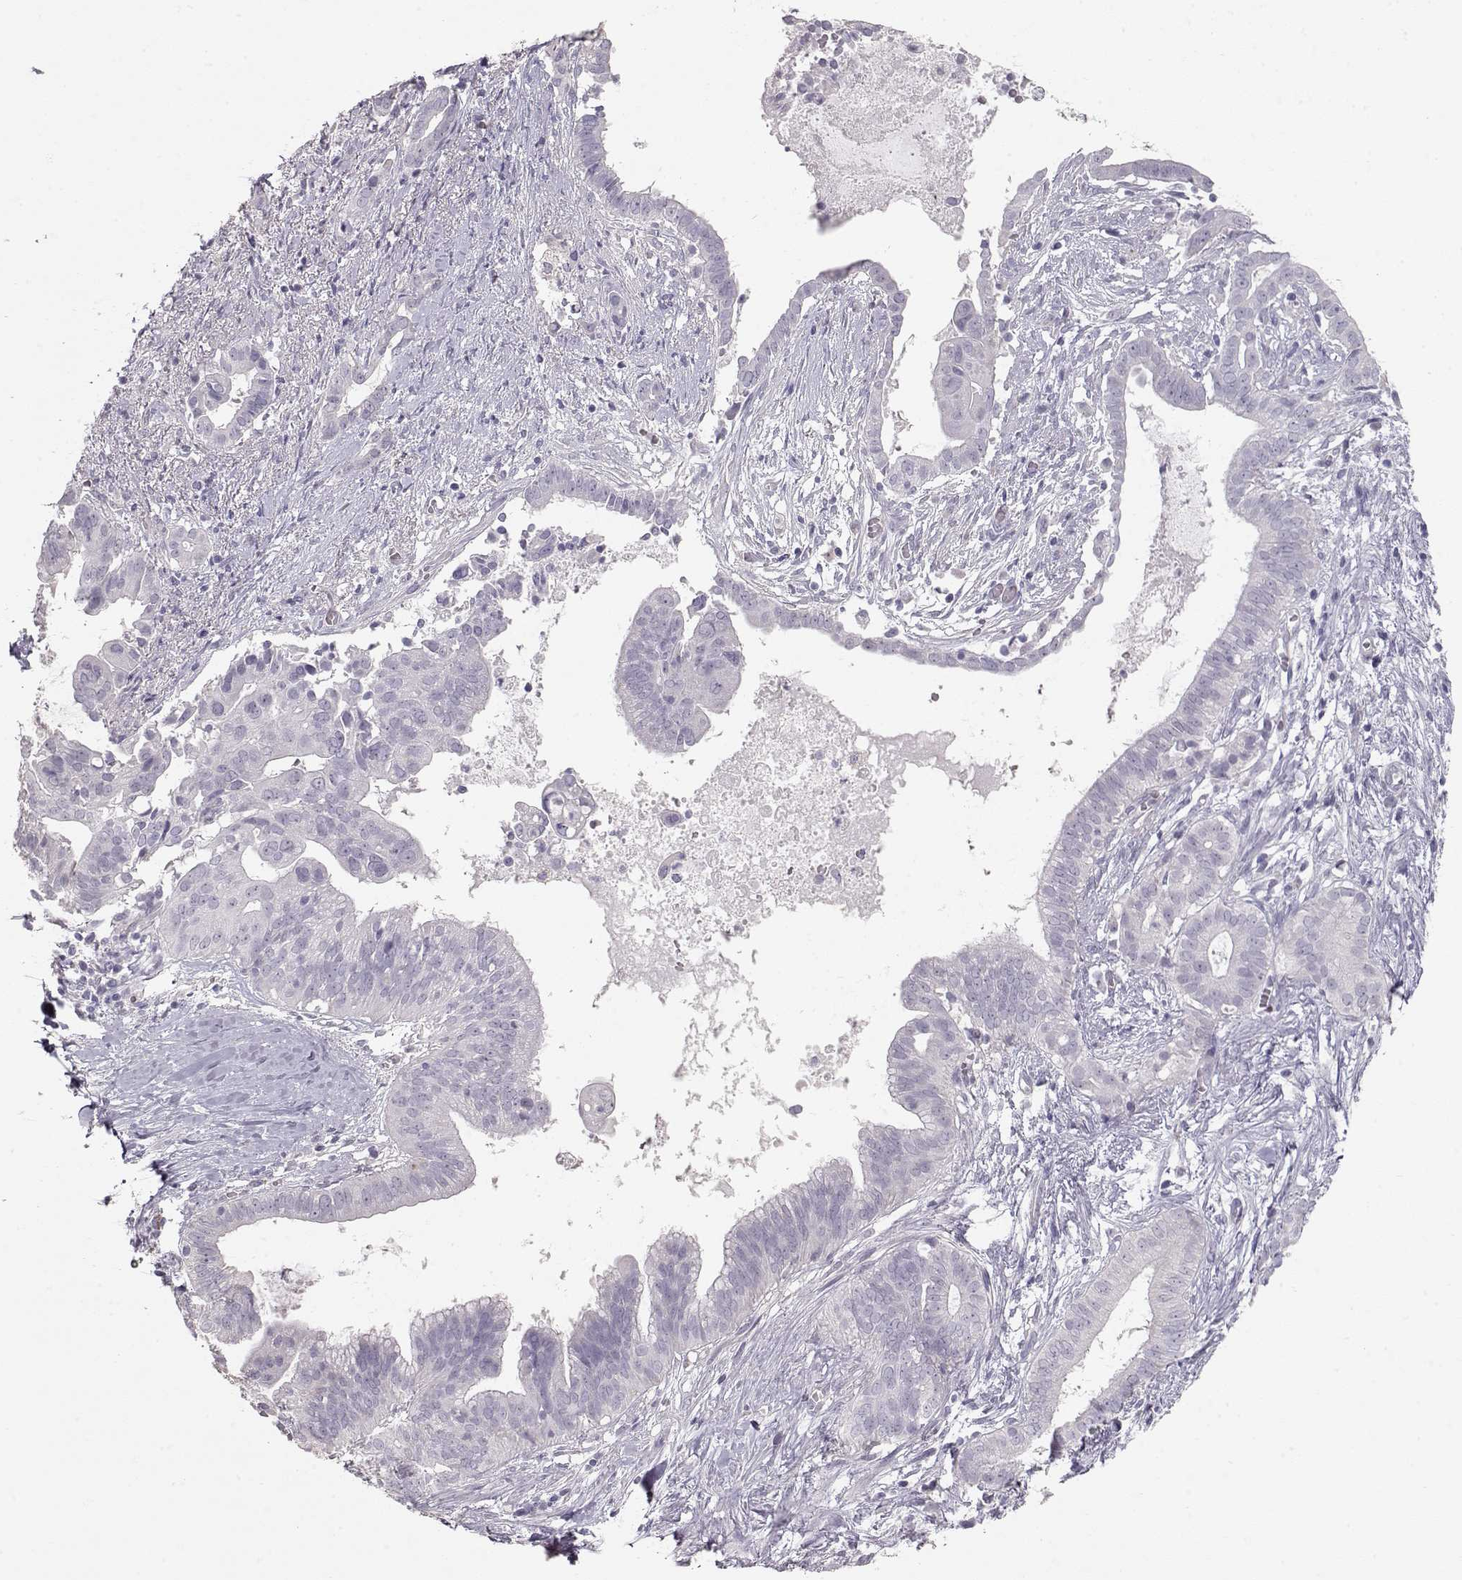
{"staining": {"intensity": "negative", "quantity": "none", "location": "none"}, "tissue": "pancreatic cancer", "cell_type": "Tumor cells", "image_type": "cancer", "snomed": [{"axis": "morphology", "description": "Adenocarcinoma, NOS"}, {"axis": "topography", "description": "Pancreas"}], "caption": "There is no significant expression in tumor cells of pancreatic adenocarcinoma.", "gene": "SLC18A1", "patient": {"sex": "male", "age": 61}}